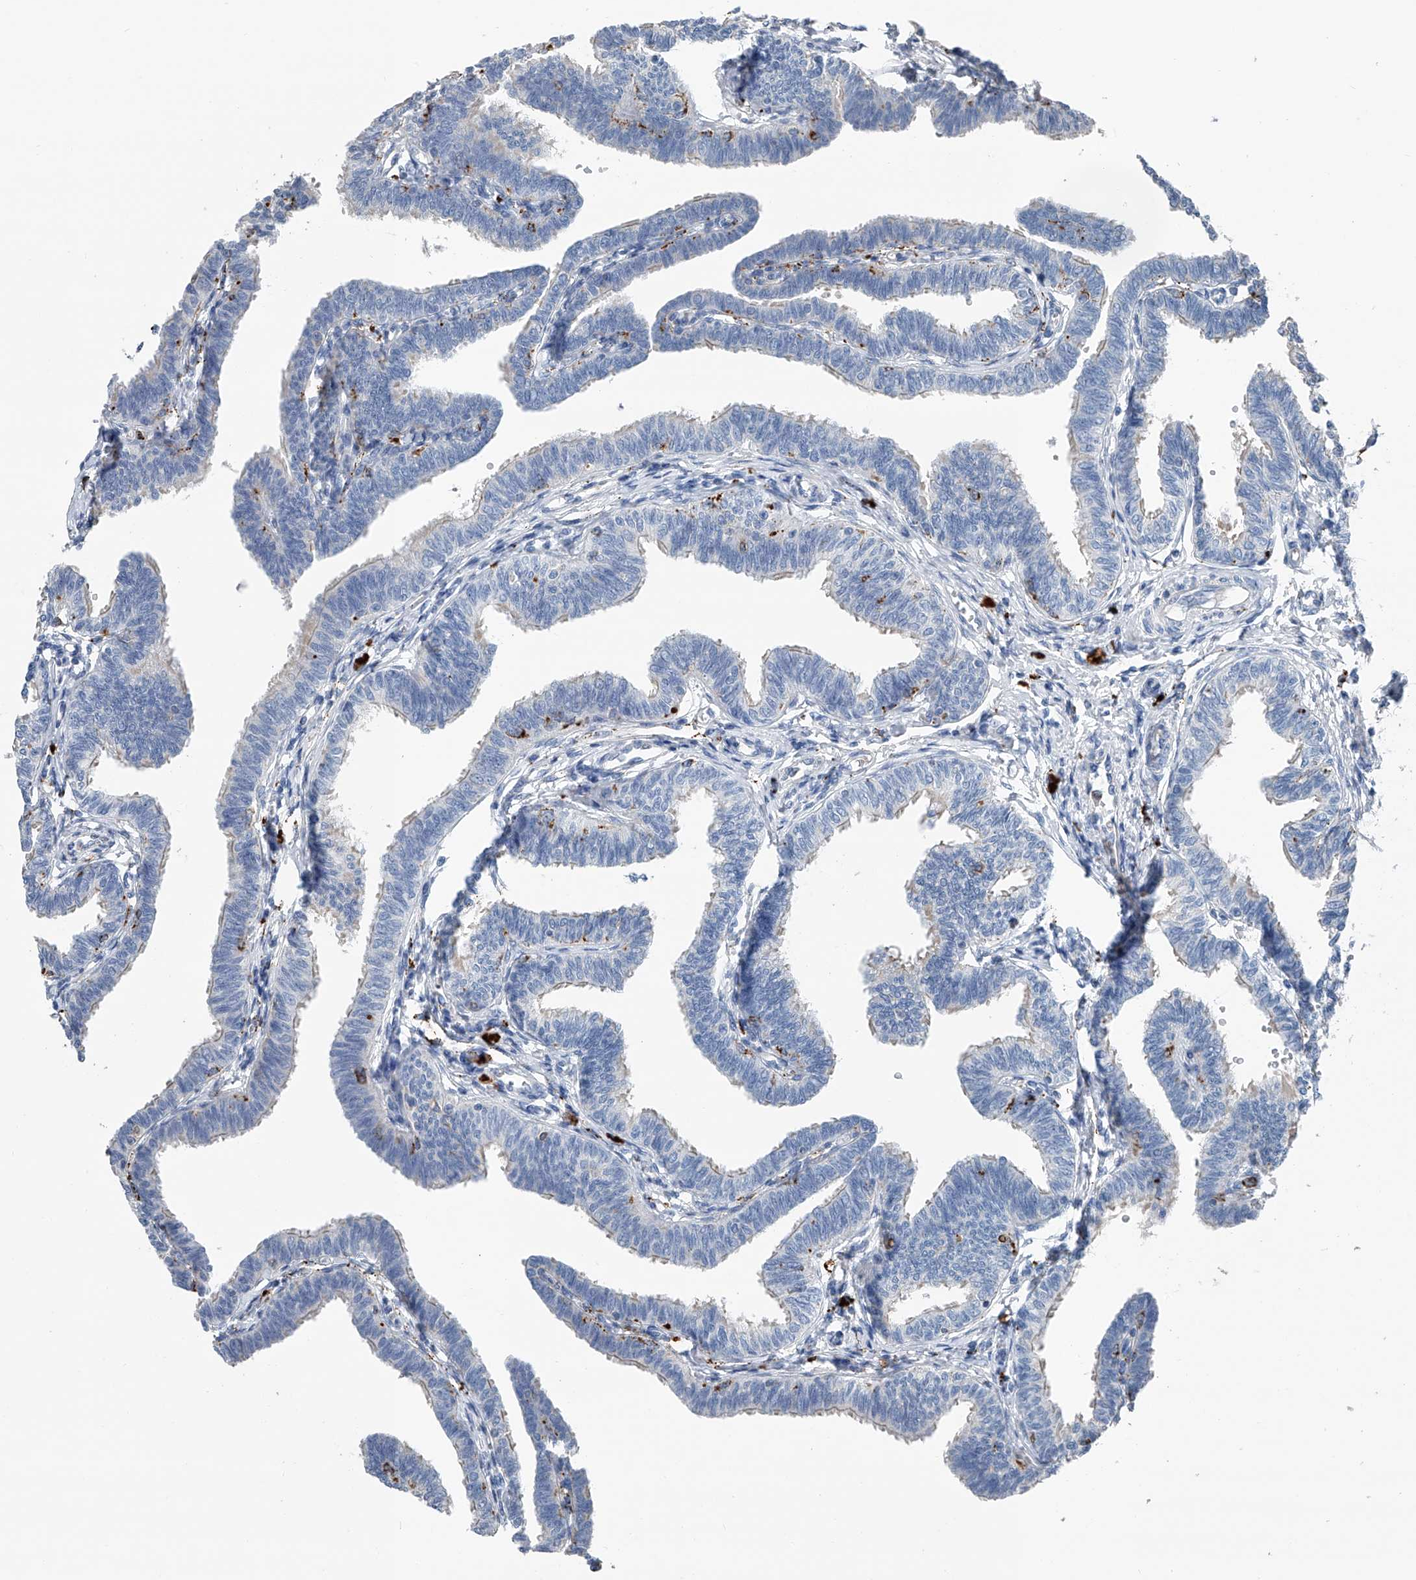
{"staining": {"intensity": "negative", "quantity": "none", "location": "none"}, "tissue": "fallopian tube", "cell_type": "Glandular cells", "image_type": "normal", "snomed": [{"axis": "morphology", "description": "Normal tissue, NOS"}, {"axis": "topography", "description": "Fallopian tube"}, {"axis": "topography", "description": "Ovary"}], "caption": "Glandular cells are negative for protein expression in benign human fallopian tube. (DAB immunohistochemistry with hematoxylin counter stain).", "gene": "ZNF772", "patient": {"sex": "female", "age": 23}}